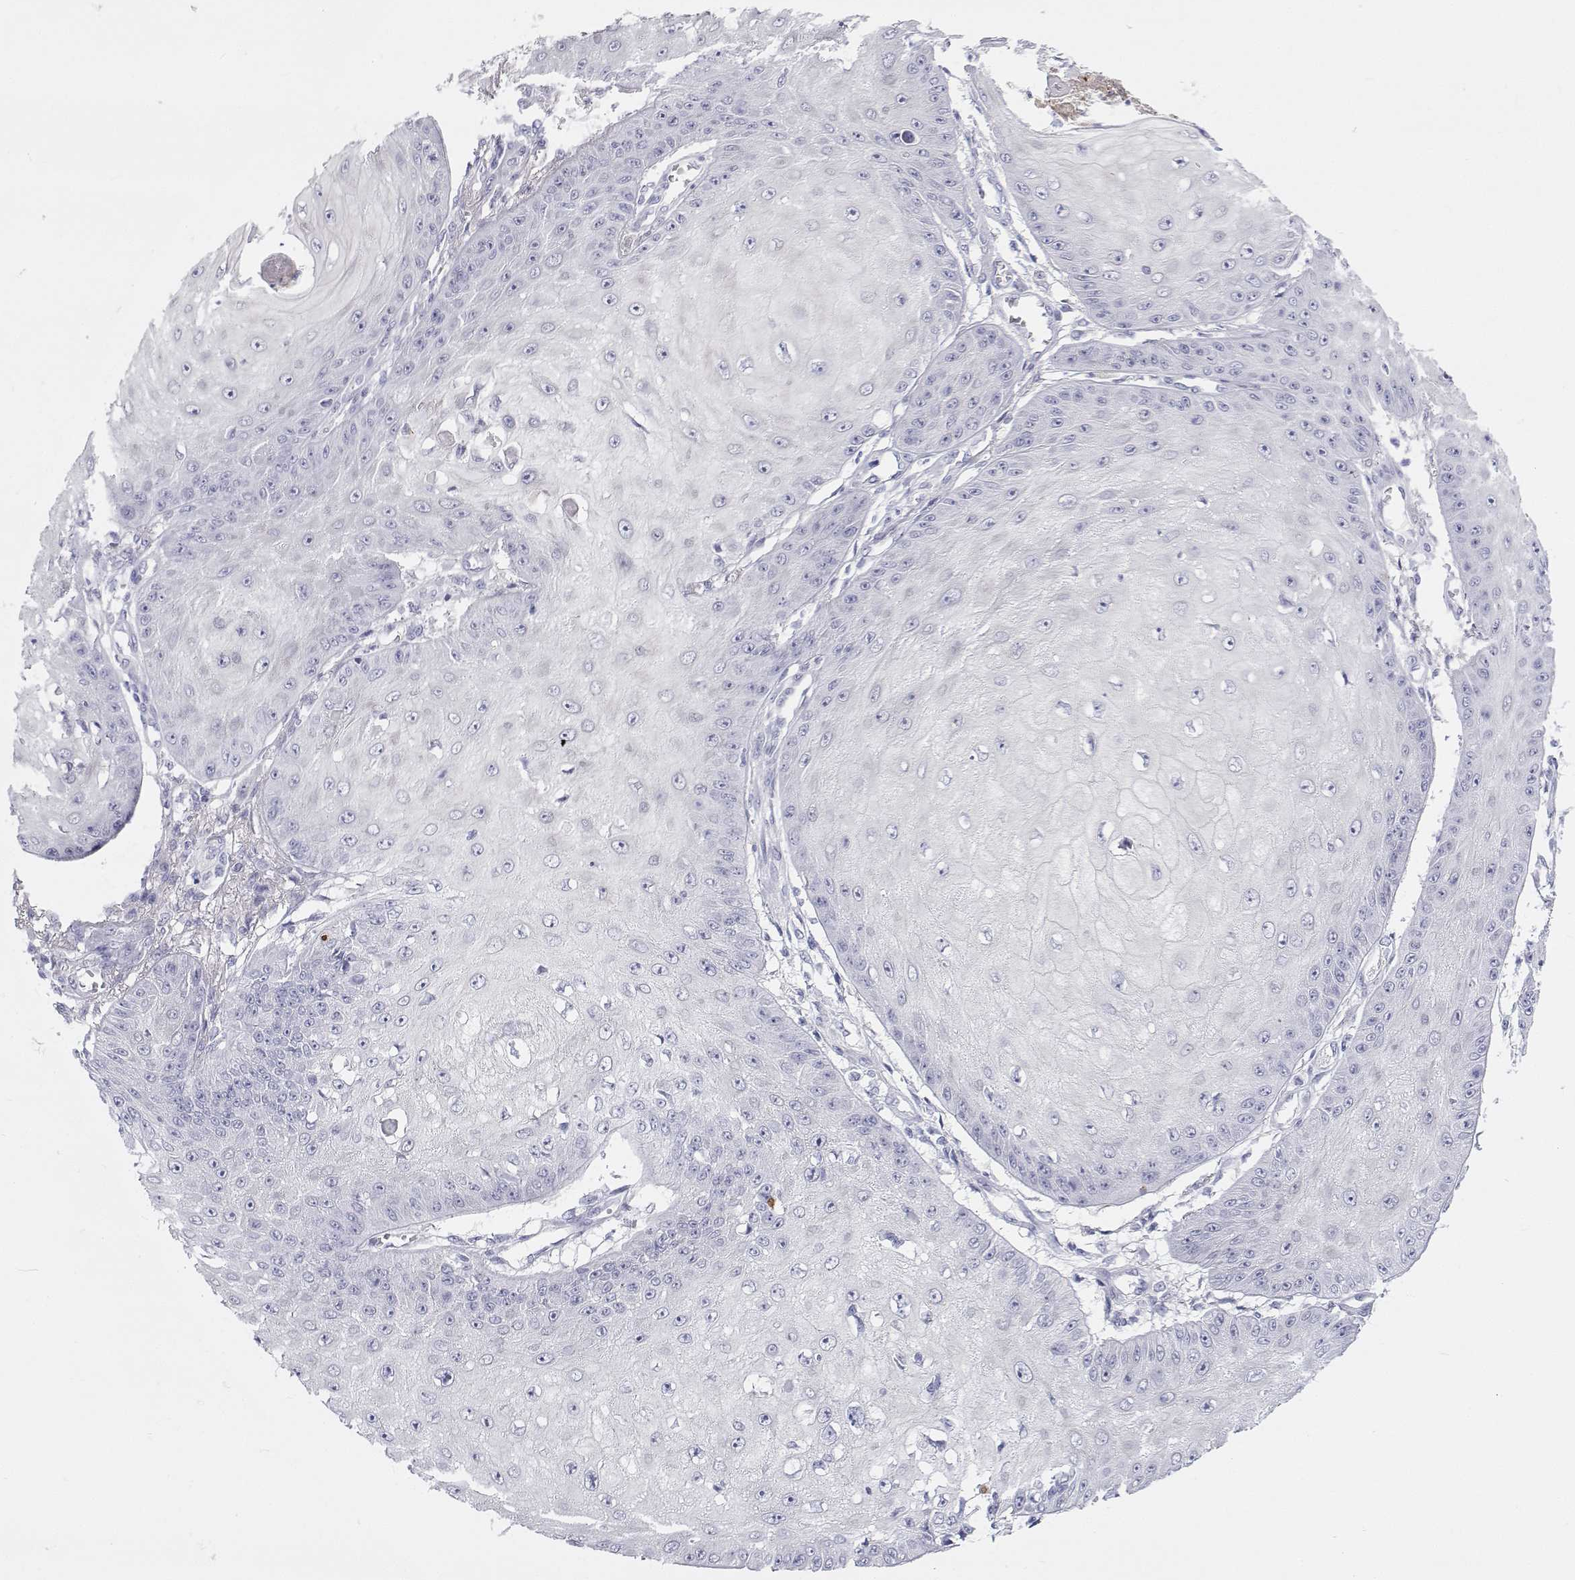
{"staining": {"intensity": "negative", "quantity": "none", "location": "none"}, "tissue": "skin cancer", "cell_type": "Tumor cells", "image_type": "cancer", "snomed": [{"axis": "morphology", "description": "Squamous cell carcinoma, NOS"}, {"axis": "topography", "description": "Skin"}], "caption": "The immunohistochemistry photomicrograph has no significant positivity in tumor cells of skin squamous cell carcinoma tissue.", "gene": "TTN", "patient": {"sex": "male", "age": 70}}